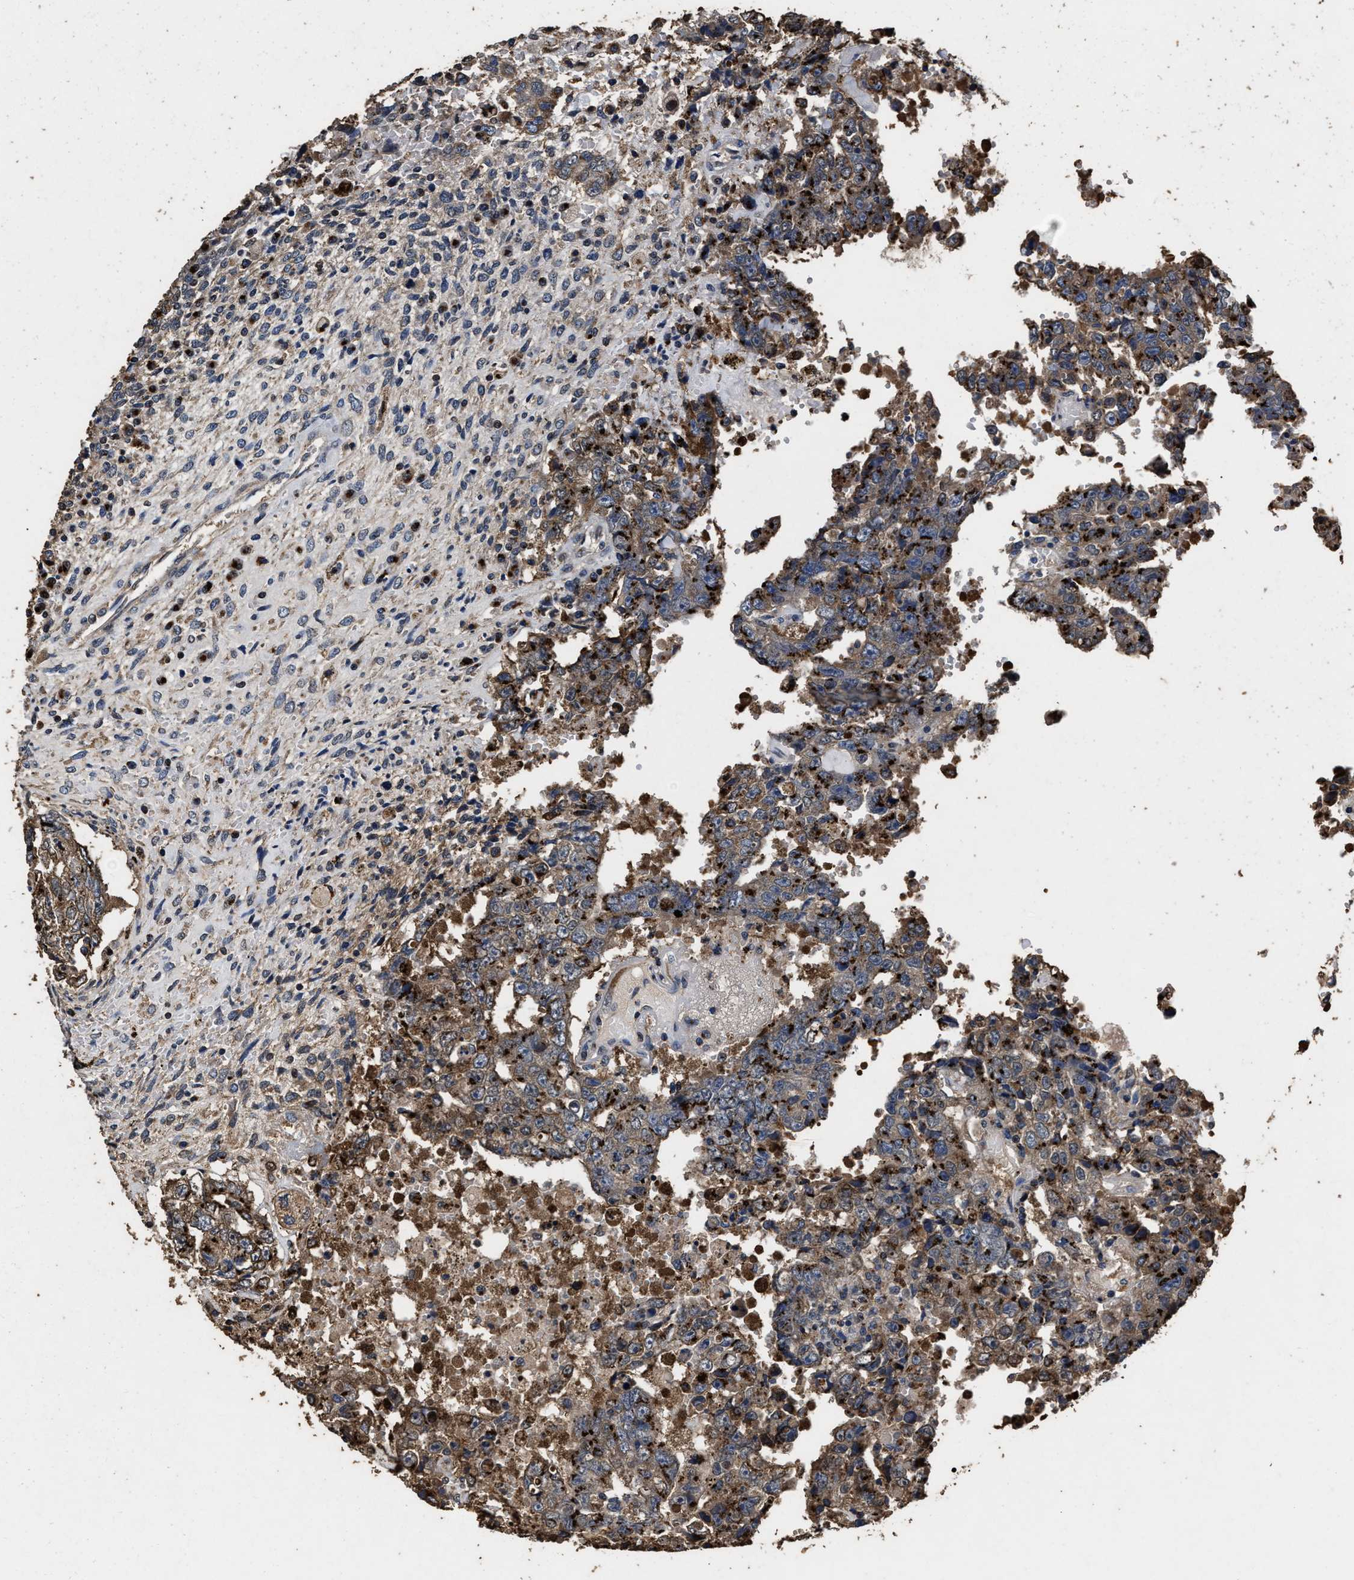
{"staining": {"intensity": "strong", "quantity": ">75%", "location": "cytoplasmic/membranous"}, "tissue": "testis cancer", "cell_type": "Tumor cells", "image_type": "cancer", "snomed": [{"axis": "morphology", "description": "Carcinoma, Embryonal, NOS"}, {"axis": "topography", "description": "Testis"}], "caption": "A histopathology image of human testis embryonal carcinoma stained for a protein reveals strong cytoplasmic/membranous brown staining in tumor cells.", "gene": "TPST2", "patient": {"sex": "male", "age": 26}}